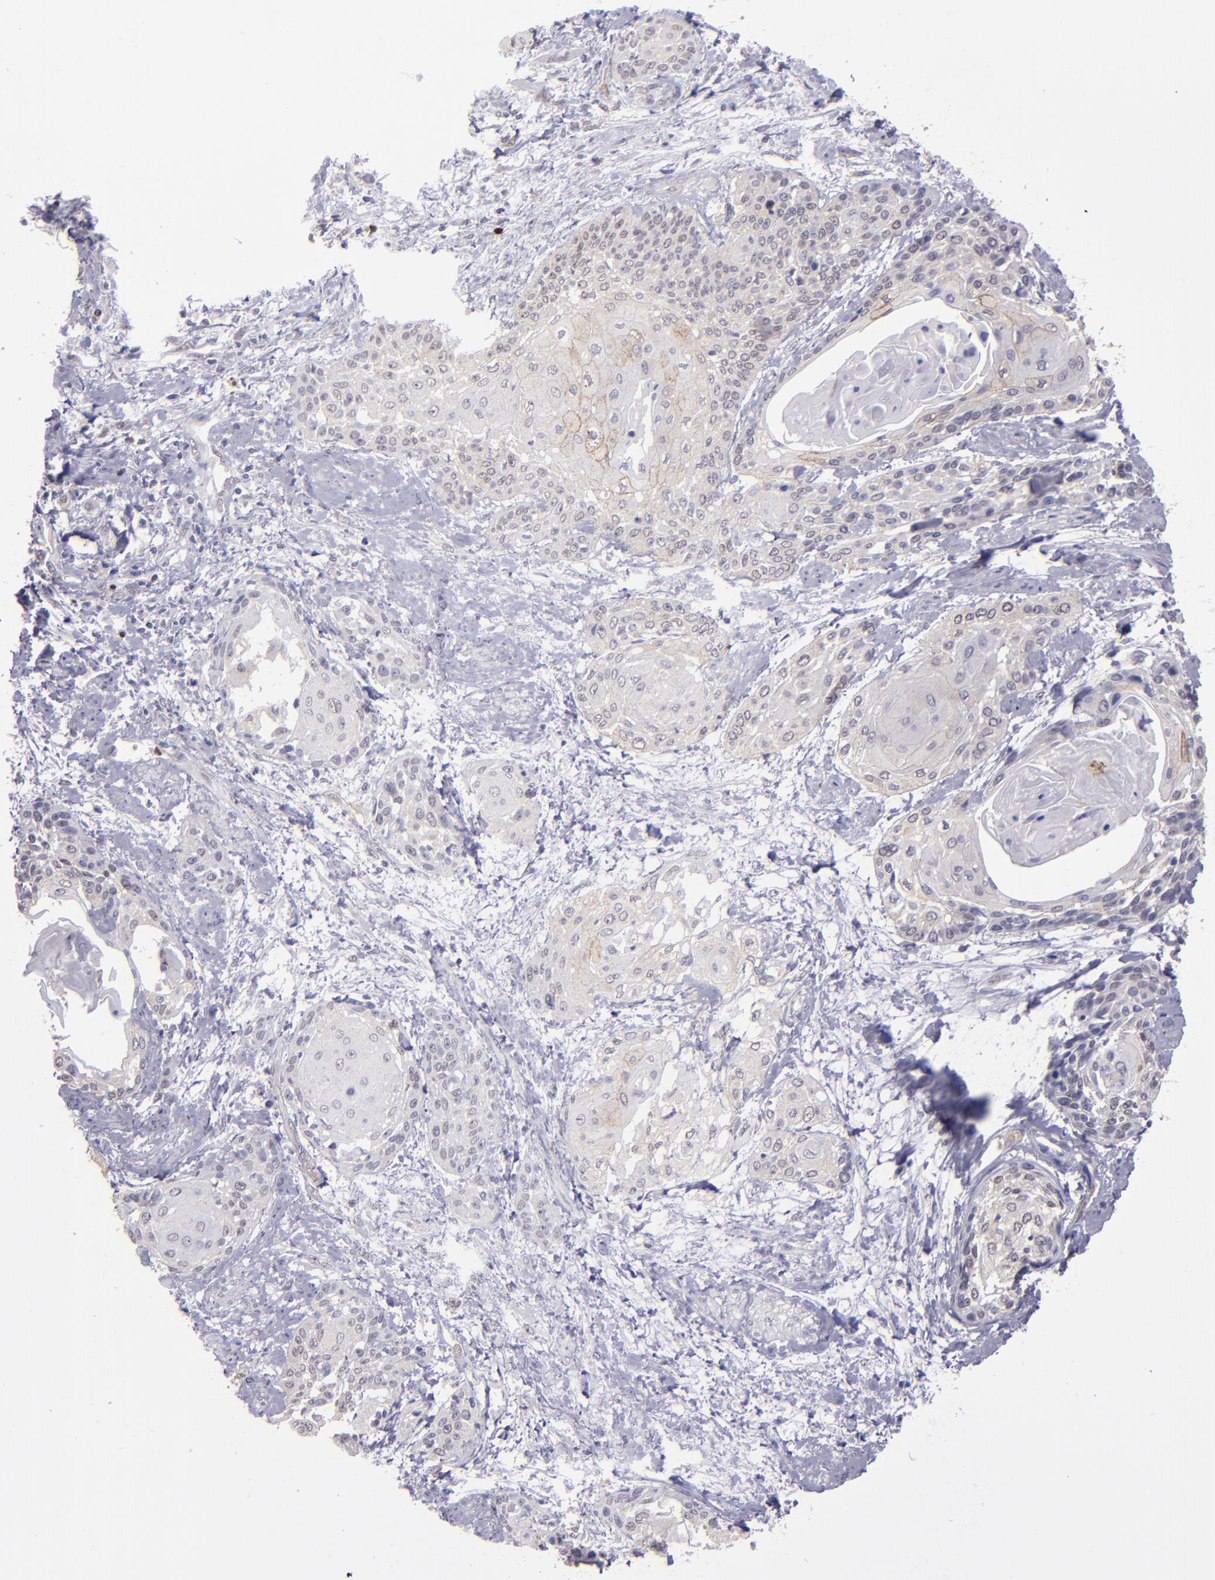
{"staining": {"intensity": "weak", "quantity": "<25%", "location": "cytoplasmic/membranous,nuclear"}, "tissue": "cervical cancer", "cell_type": "Tumor cells", "image_type": "cancer", "snomed": [{"axis": "morphology", "description": "Squamous cell carcinoma, NOS"}, {"axis": "topography", "description": "Cervix"}], "caption": "Squamous cell carcinoma (cervical) was stained to show a protein in brown. There is no significant expression in tumor cells.", "gene": "CEBPE", "patient": {"sex": "female", "age": 57}}